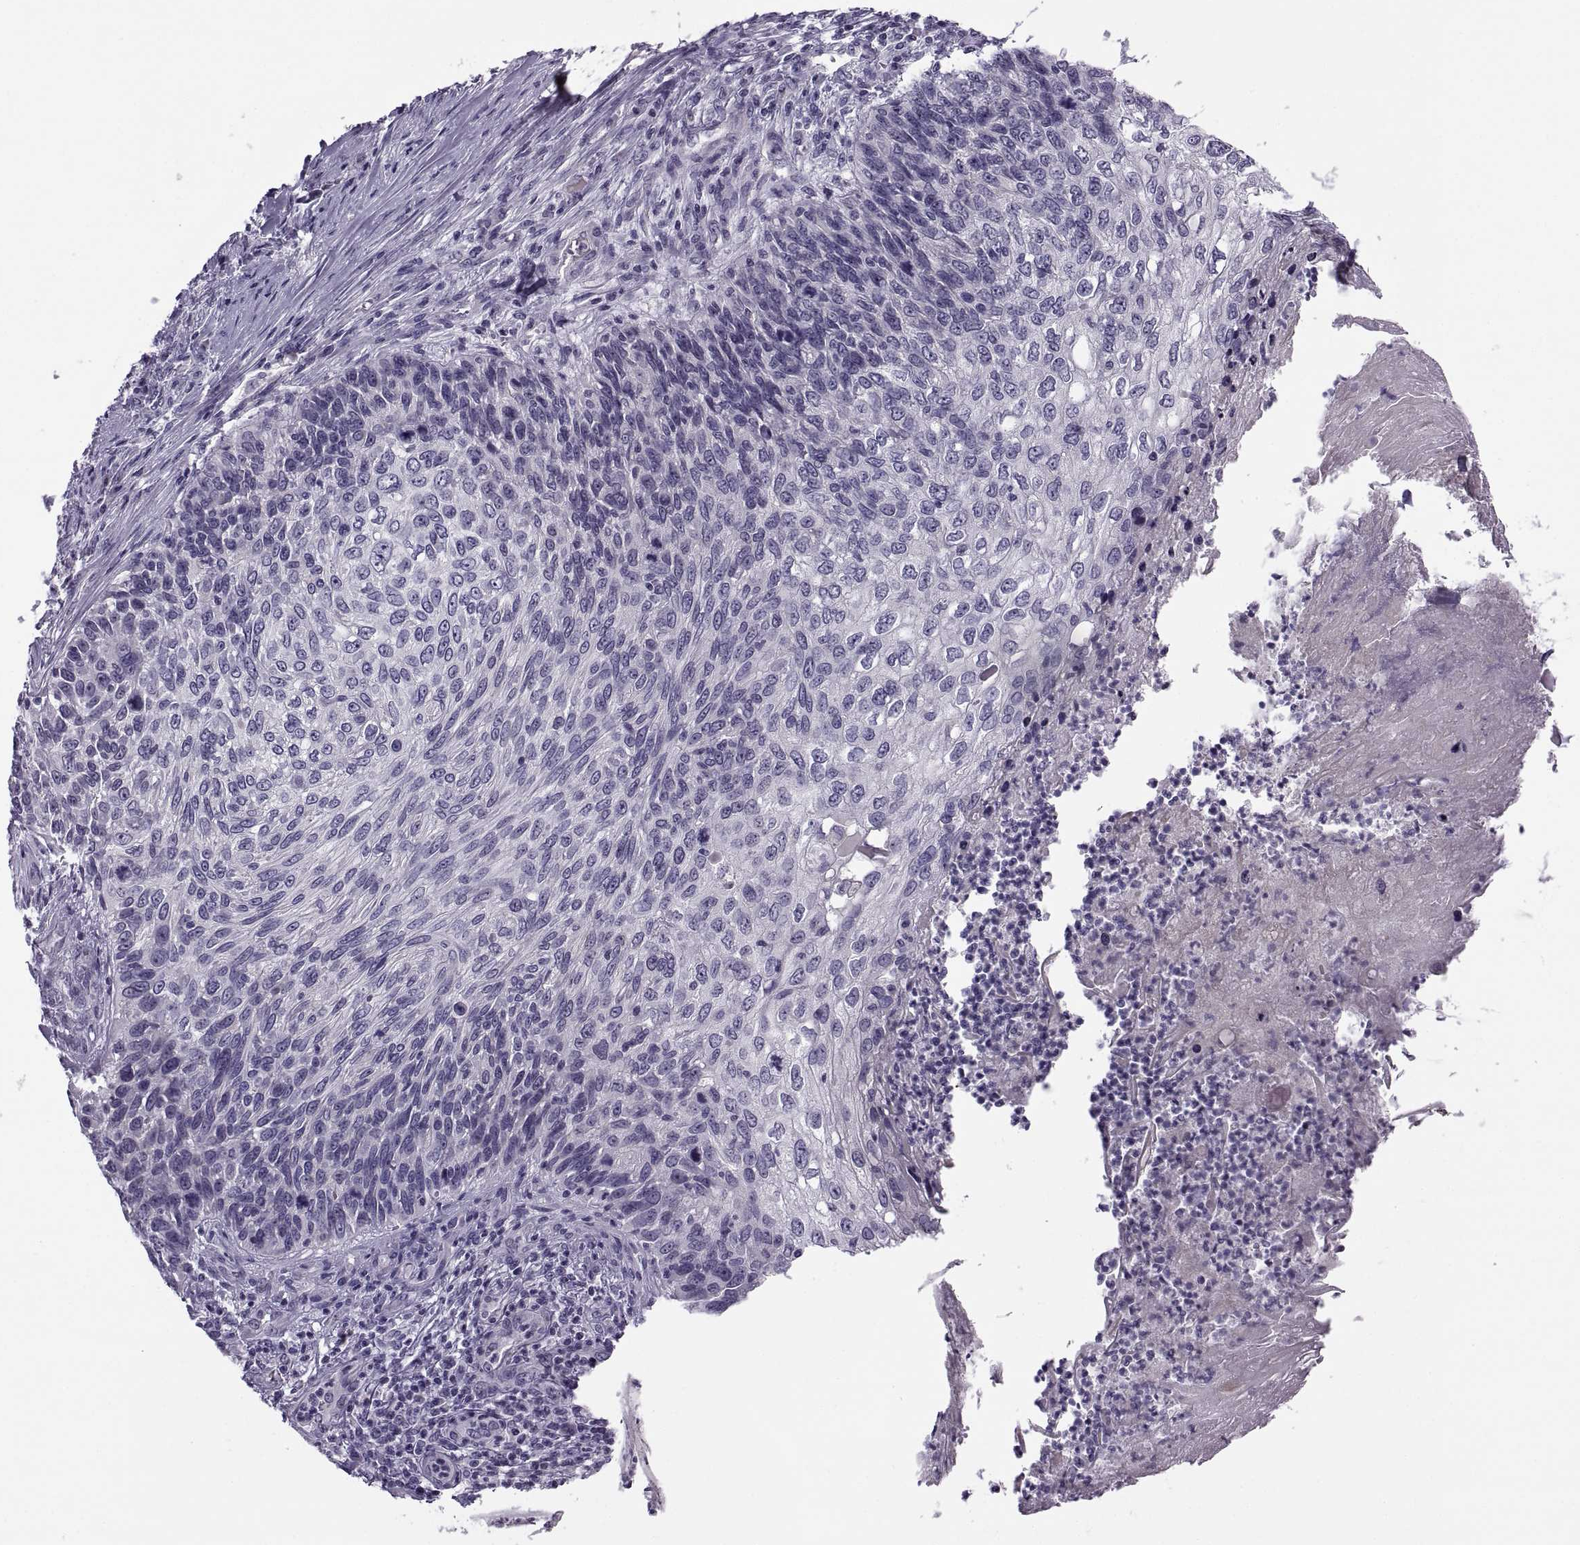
{"staining": {"intensity": "negative", "quantity": "none", "location": "none"}, "tissue": "skin cancer", "cell_type": "Tumor cells", "image_type": "cancer", "snomed": [{"axis": "morphology", "description": "Squamous cell carcinoma, NOS"}, {"axis": "topography", "description": "Skin"}], "caption": "Tumor cells show no significant expression in squamous cell carcinoma (skin). The staining is performed using DAB (3,3'-diaminobenzidine) brown chromogen with nuclei counter-stained in using hematoxylin.", "gene": "MAGEB1", "patient": {"sex": "male", "age": 92}}